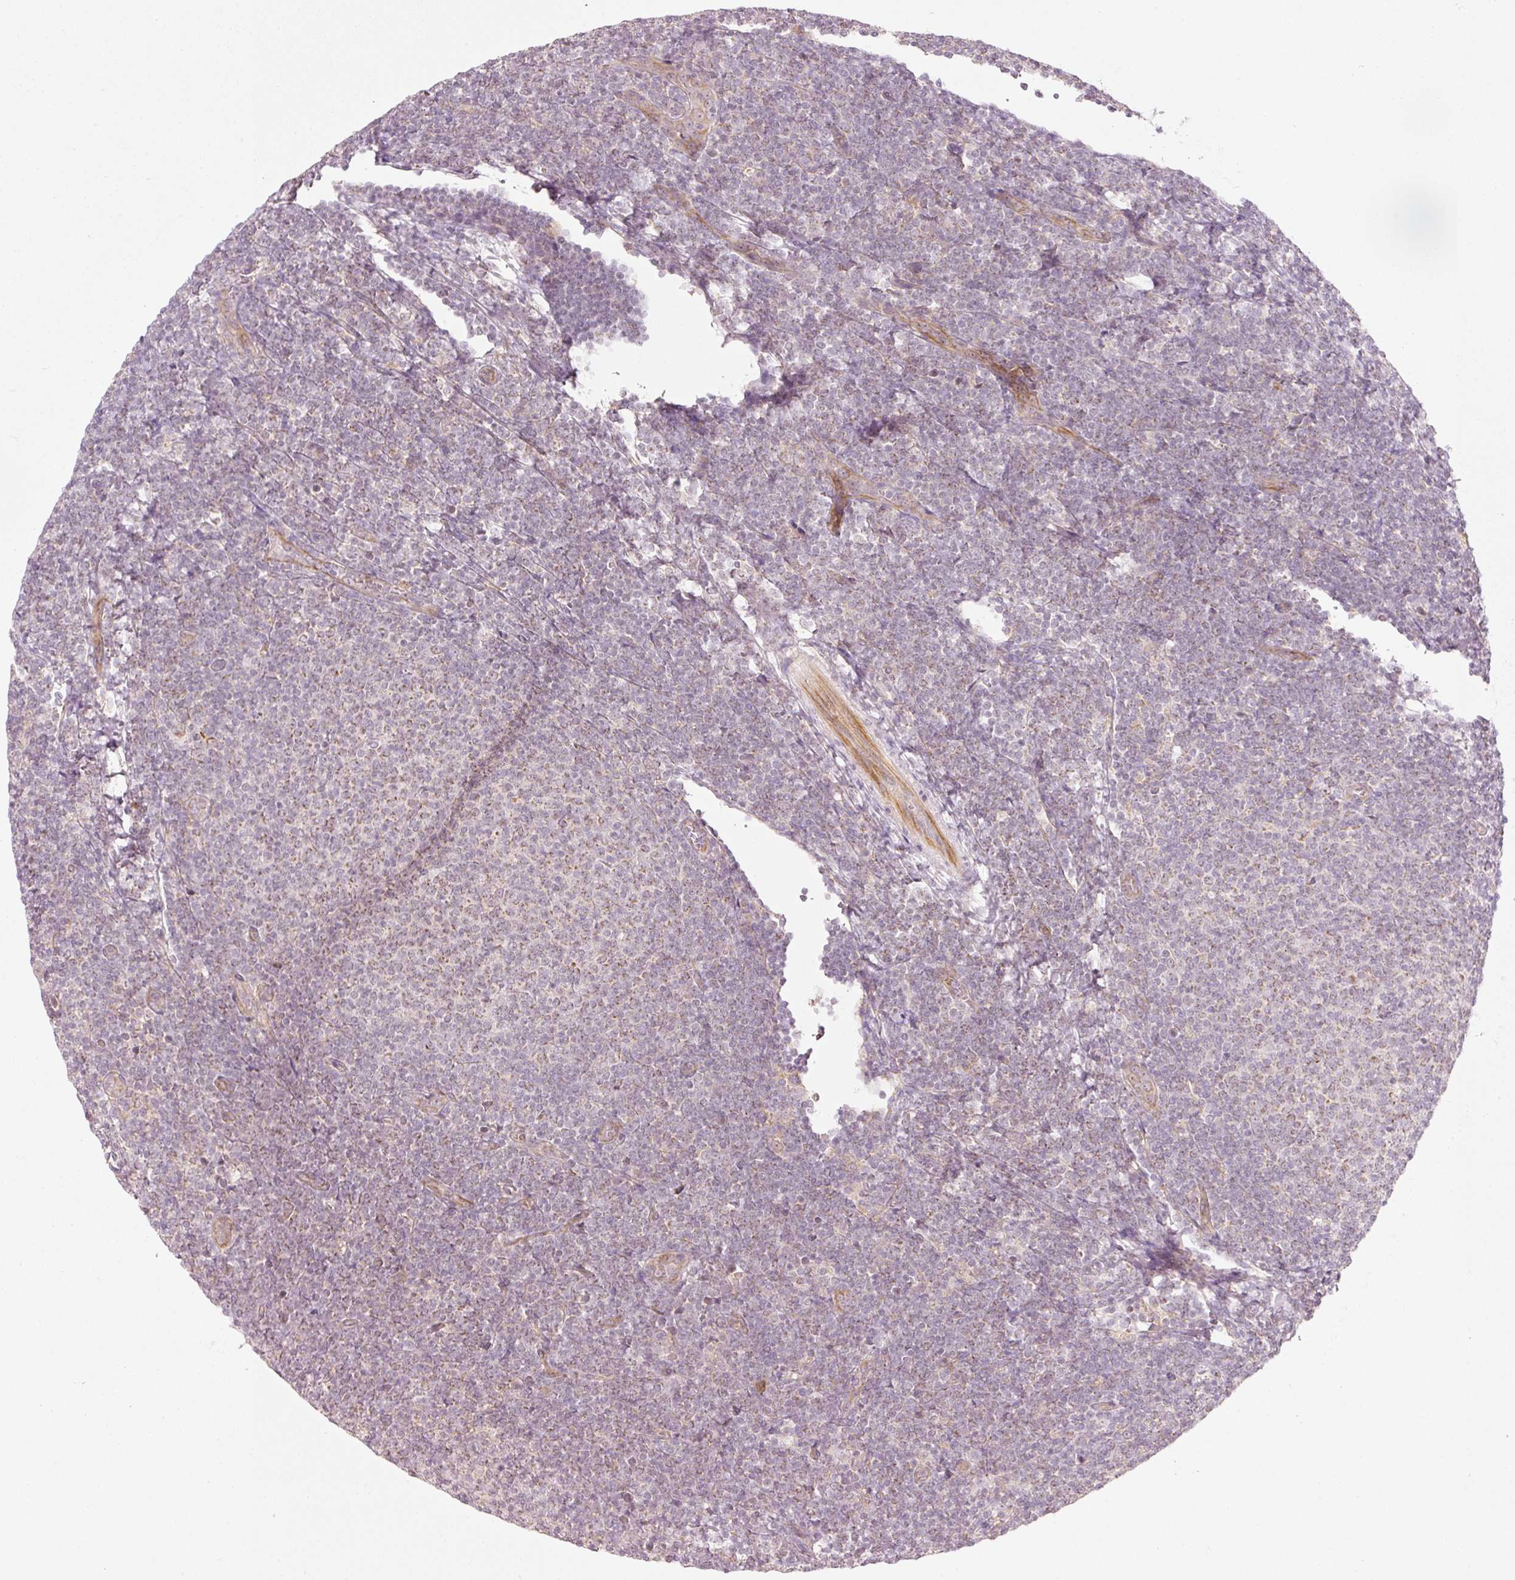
{"staining": {"intensity": "weak", "quantity": "<25%", "location": "cytoplasmic/membranous"}, "tissue": "lymphoma", "cell_type": "Tumor cells", "image_type": "cancer", "snomed": [{"axis": "morphology", "description": "Malignant lymphoma, non-Hodgkin's type, Low grade"}, {"axis": "topography", "description": "Lymph node"}], "caption": "This is an immunohistochemistry (IHC) photomicrograph of lymphoma. There is no expression in tumor cells.", "gene": "CDC20B", "patient": {"sex": "male", "age": 66}}